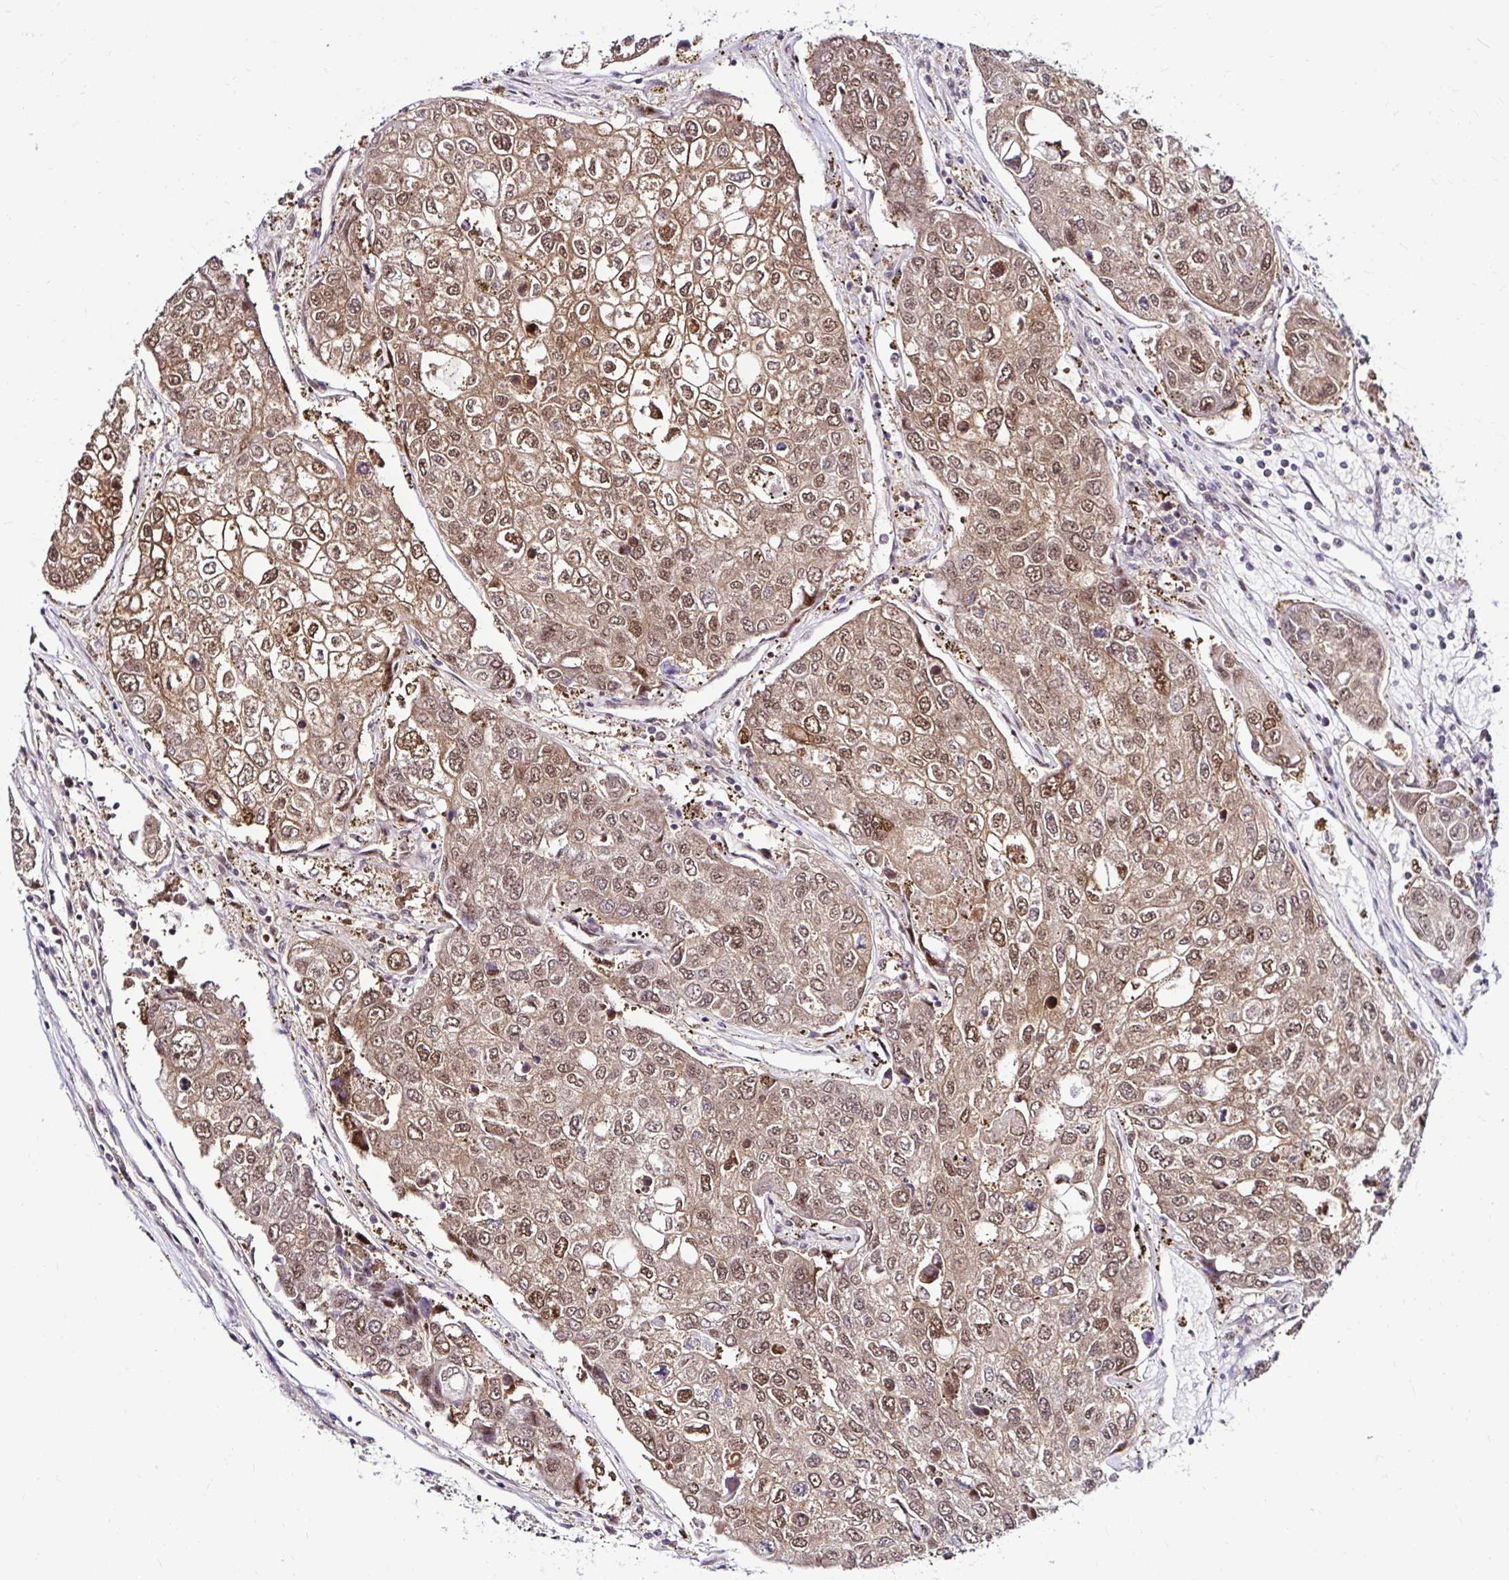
{"staining": {"intensity": "moderate", "quantity": ">75%", "location": "cytoplasmic/membranous,nuclear"}, "tissue": "urothelial cancer", "cell_type": "Tumor cells", "image_type": "cancer", "snomed": [{"axis": "morphology", "description": "Urothelial carcinoma, High grade"}, {"axis": "topography", "description": "Lymph node"}, {"axis": "topography", "description": "Urinary bladder"}], "caption": "High-magnification brightfield microscopy of high-grade urothelial carcinoma stained with DAB (brown) and counterstained with hematoxylin (blue). tumor cells exhibit moderate cytoplasmic/membranous and nuclear expression is seen in approximately>75% of cells.", "gene": "PSMD3", "patient": {"sex": "male", "age": 51}}